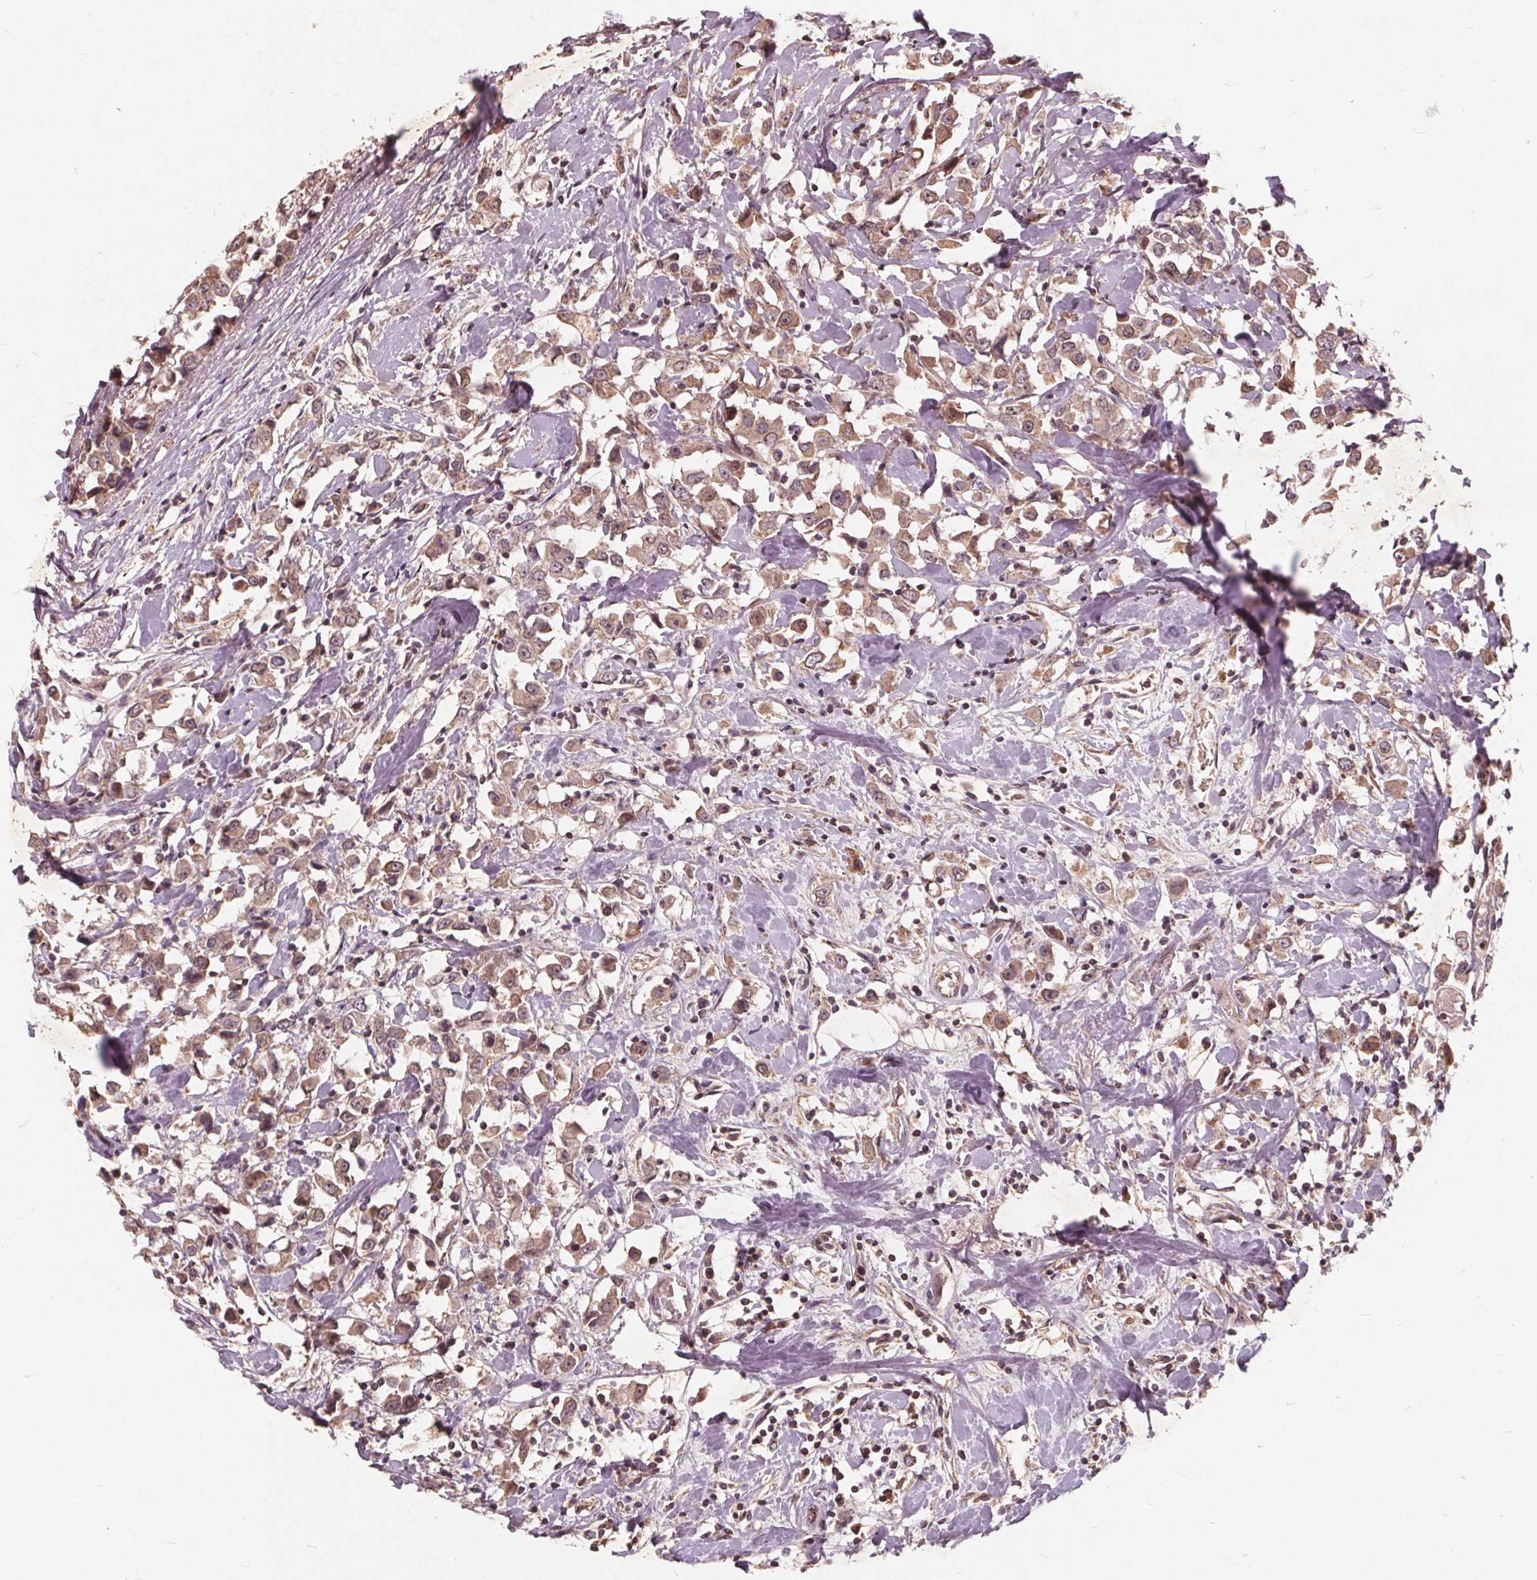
{"staining": {"intensity": "weak", "quantity": ">75%", "location": "cytoplasmic/membranous"}, "tissue": "breast cancer", "cell_type": "Tumor cells", "image_type": "cancer", "snomed": [{"axis": "morphology", "description": "Duct carcinoma"}, {"axis": "topography", "description": "Breast"}], "caption": "Intraductal carcinoma (breast) stained with a protein marker reveals weak staining in tumor cells.", "gene": "CSNK1G2", "patient": {"sex": "female", "age": 61}}